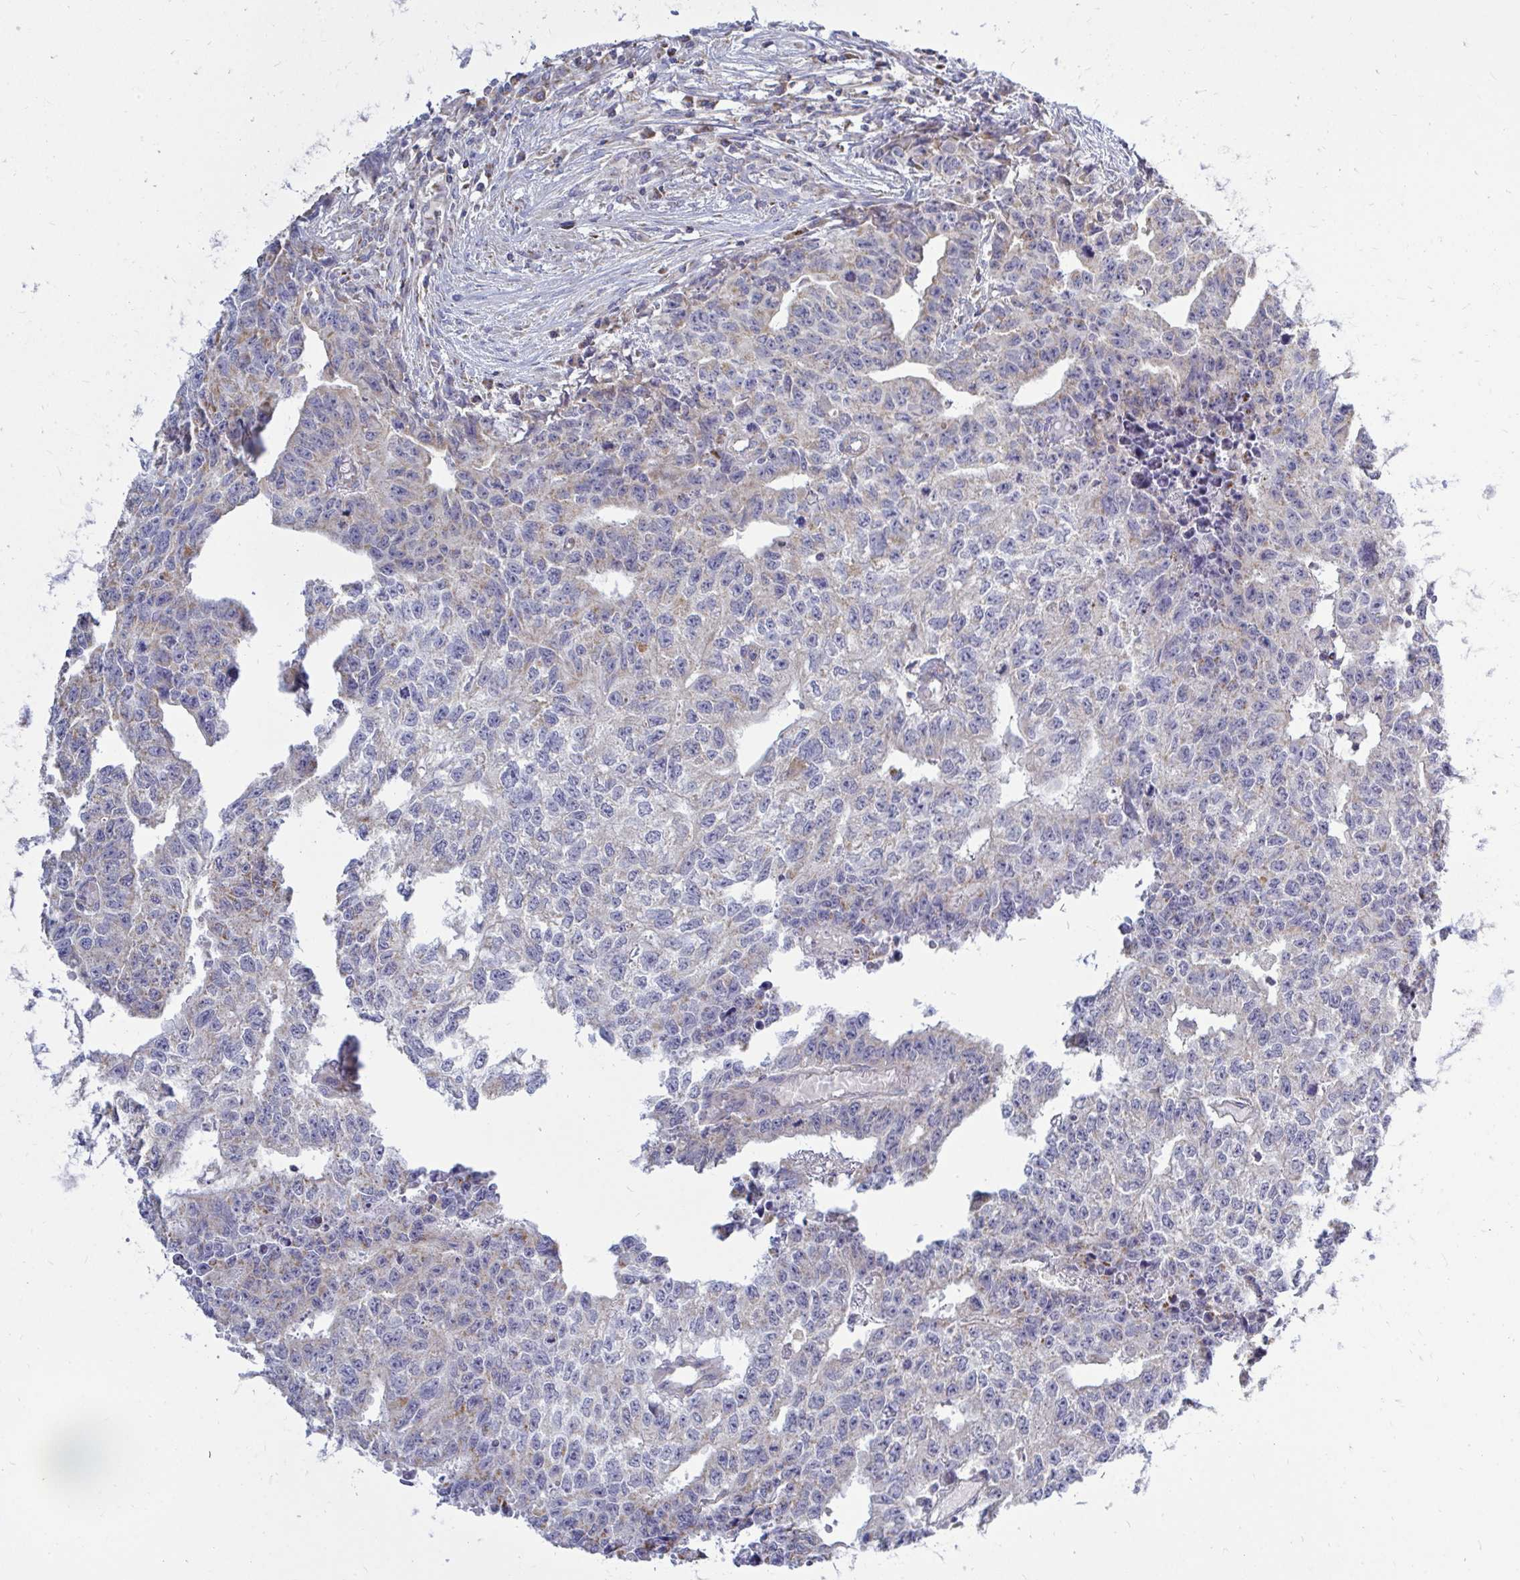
{"staining": {"intensity": "weak", "quantity": "25%-75%", "location": "cytoplasmic/membranous"}, "tissue": "testis cancer", "cell_type": "Tumor cells", "image_type": "cancer", "snomed": [{"axis": "morphology", "description": "Carcinoma, Embryonal, NOS"}, {"axis": "morphology", "description": "Teratoma, malignant, NOS"}, {"axis": "topography", "description": "Testis"}], "caption": "A high-resolution photomicrograph shows immunohistochemistry (IHC) staining of testis cancer (malignant teratoma), which demonstrates weak cytoplasmic/membranous expression in about 25%-75% of tumor cells.", "gene": "OR10R2", "patient": {"sex": "male", "age": 24}}